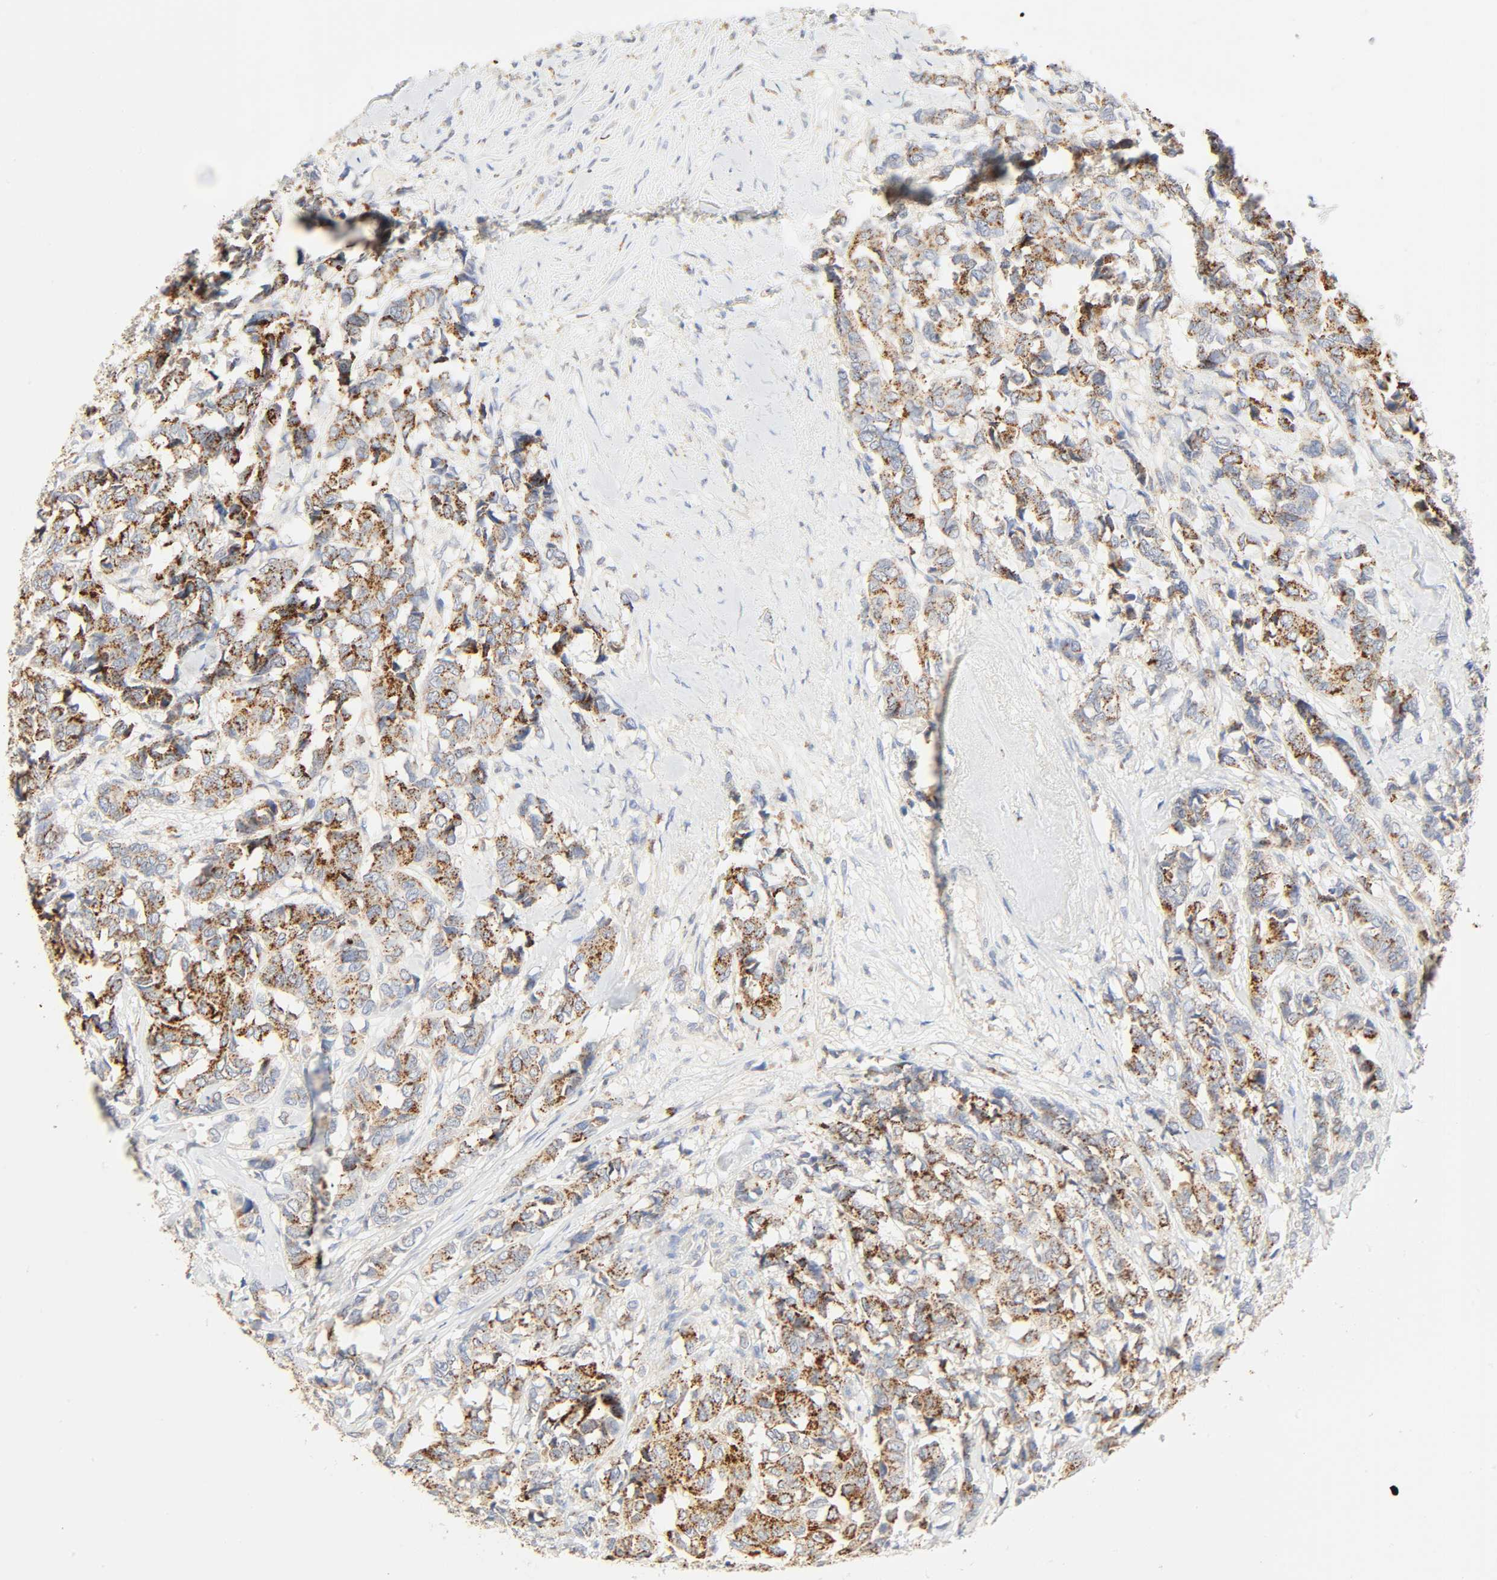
{"staining": {"intensity": "strong", "quantity": ">75%", "location": "cytoplasmic/membranous"}, "tissue": "breast cancer", "cell_type": "Tumor cells", "image_type": "cancer", "snomed": [{"axis": "morphology", "description": "Duct carcinoma"}, {"axis": "topography", "description": "Breast"}], "caption": "Immunohistochemistry of breast cancer exhibits high levels of strong cytoplasmic/membranous expression in approximately >75% of tumor cells.", "gene": "CAMK2A", "patient": {"sex": "female", "age": 87}}